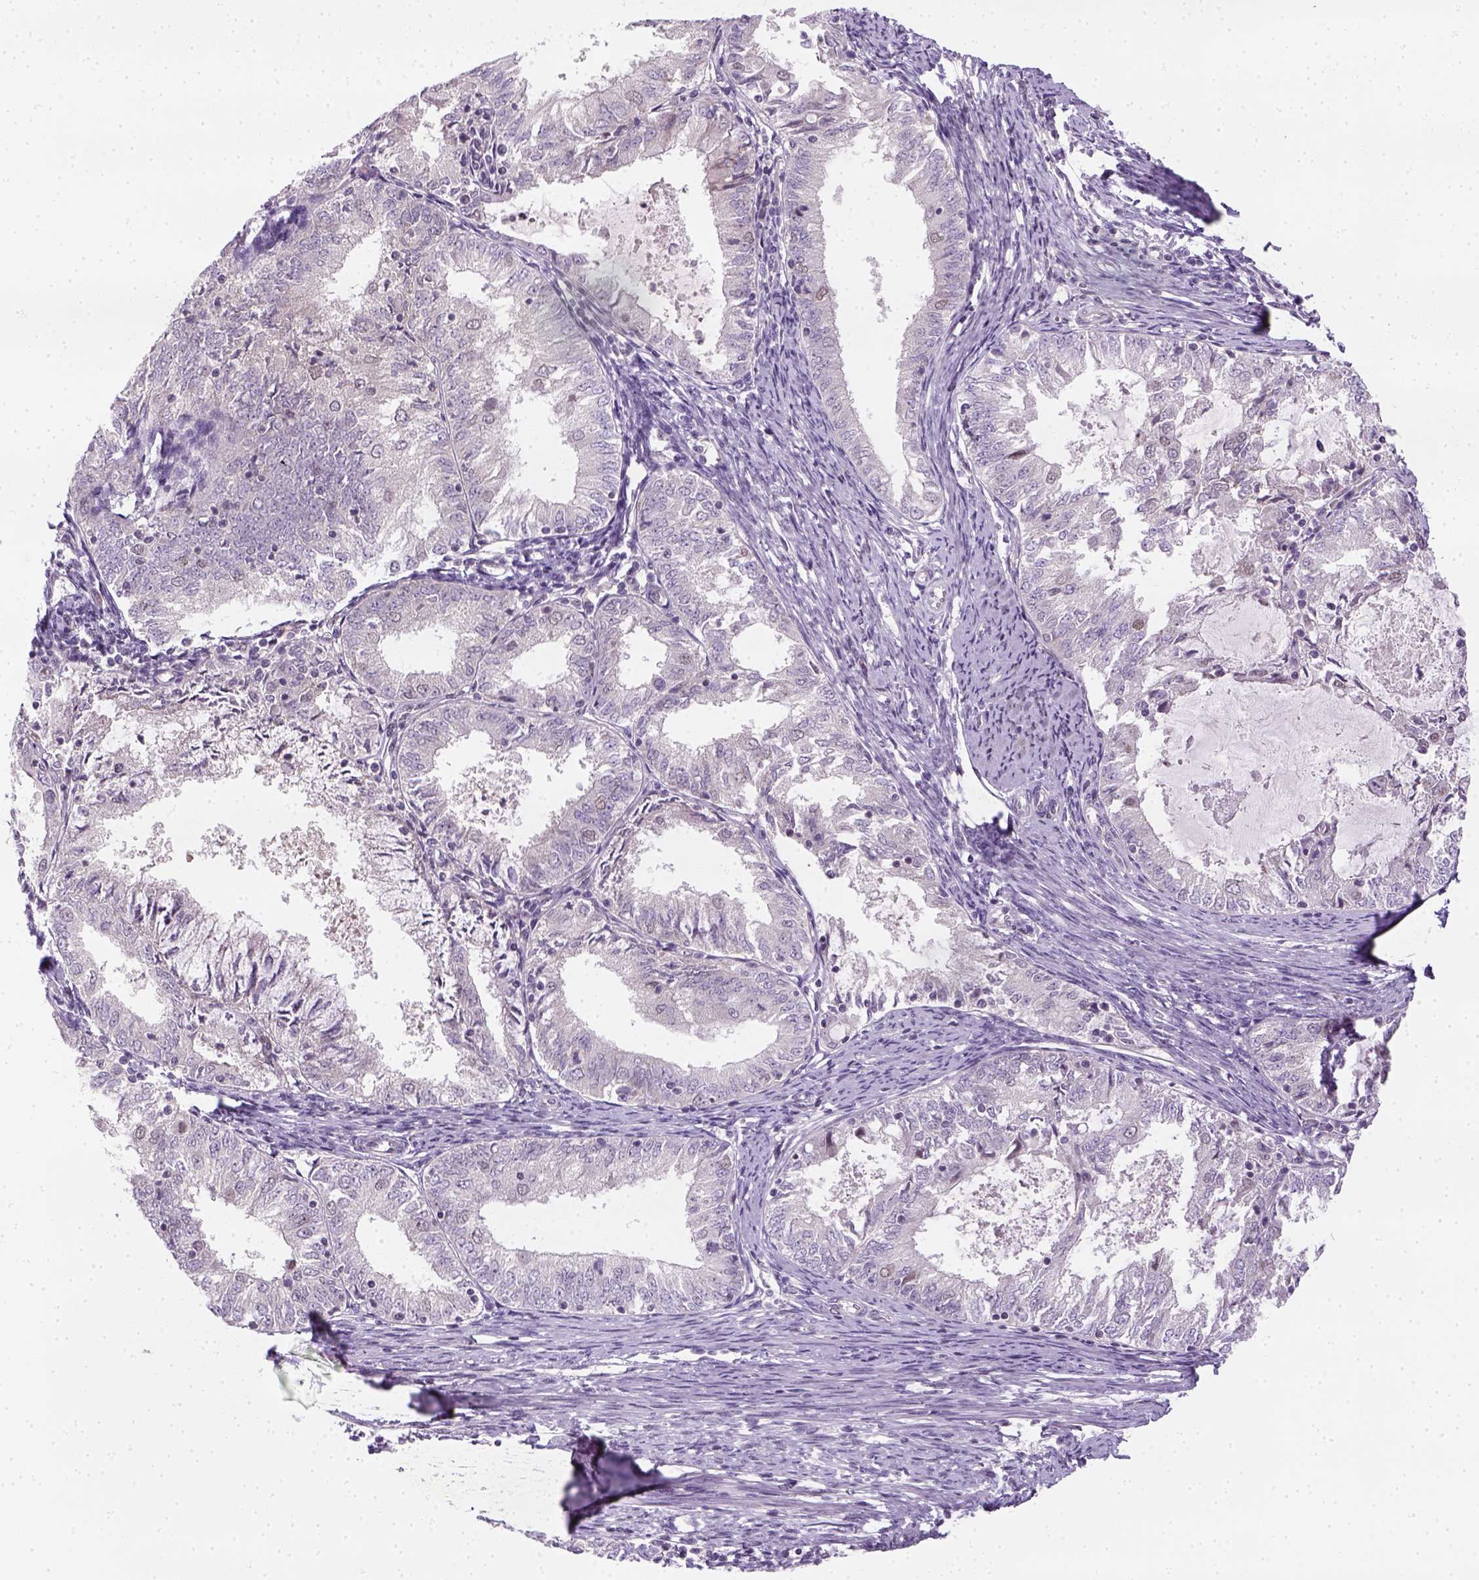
{"staining": {"intensity": "negative", "quantity": "none", "location": "none"}, "tissue": "endometrial cancer", "cell_type": "Tumor cells", "image_type": "cancer", "snomed": [{"axis": "morphology", "description": "Adenocarcinoma, NOS"}, {"axis": "topography", "description": "Endometrium"}], "caption": "DAB (3,3'-diaminobenzidine) immunohistochemical staining of human adenocarcinoma (endometrial) exhibits no significant staining in tumor cells.", "gene": "MAGEB3", "patient": {"sex": "female", "age": 57}}